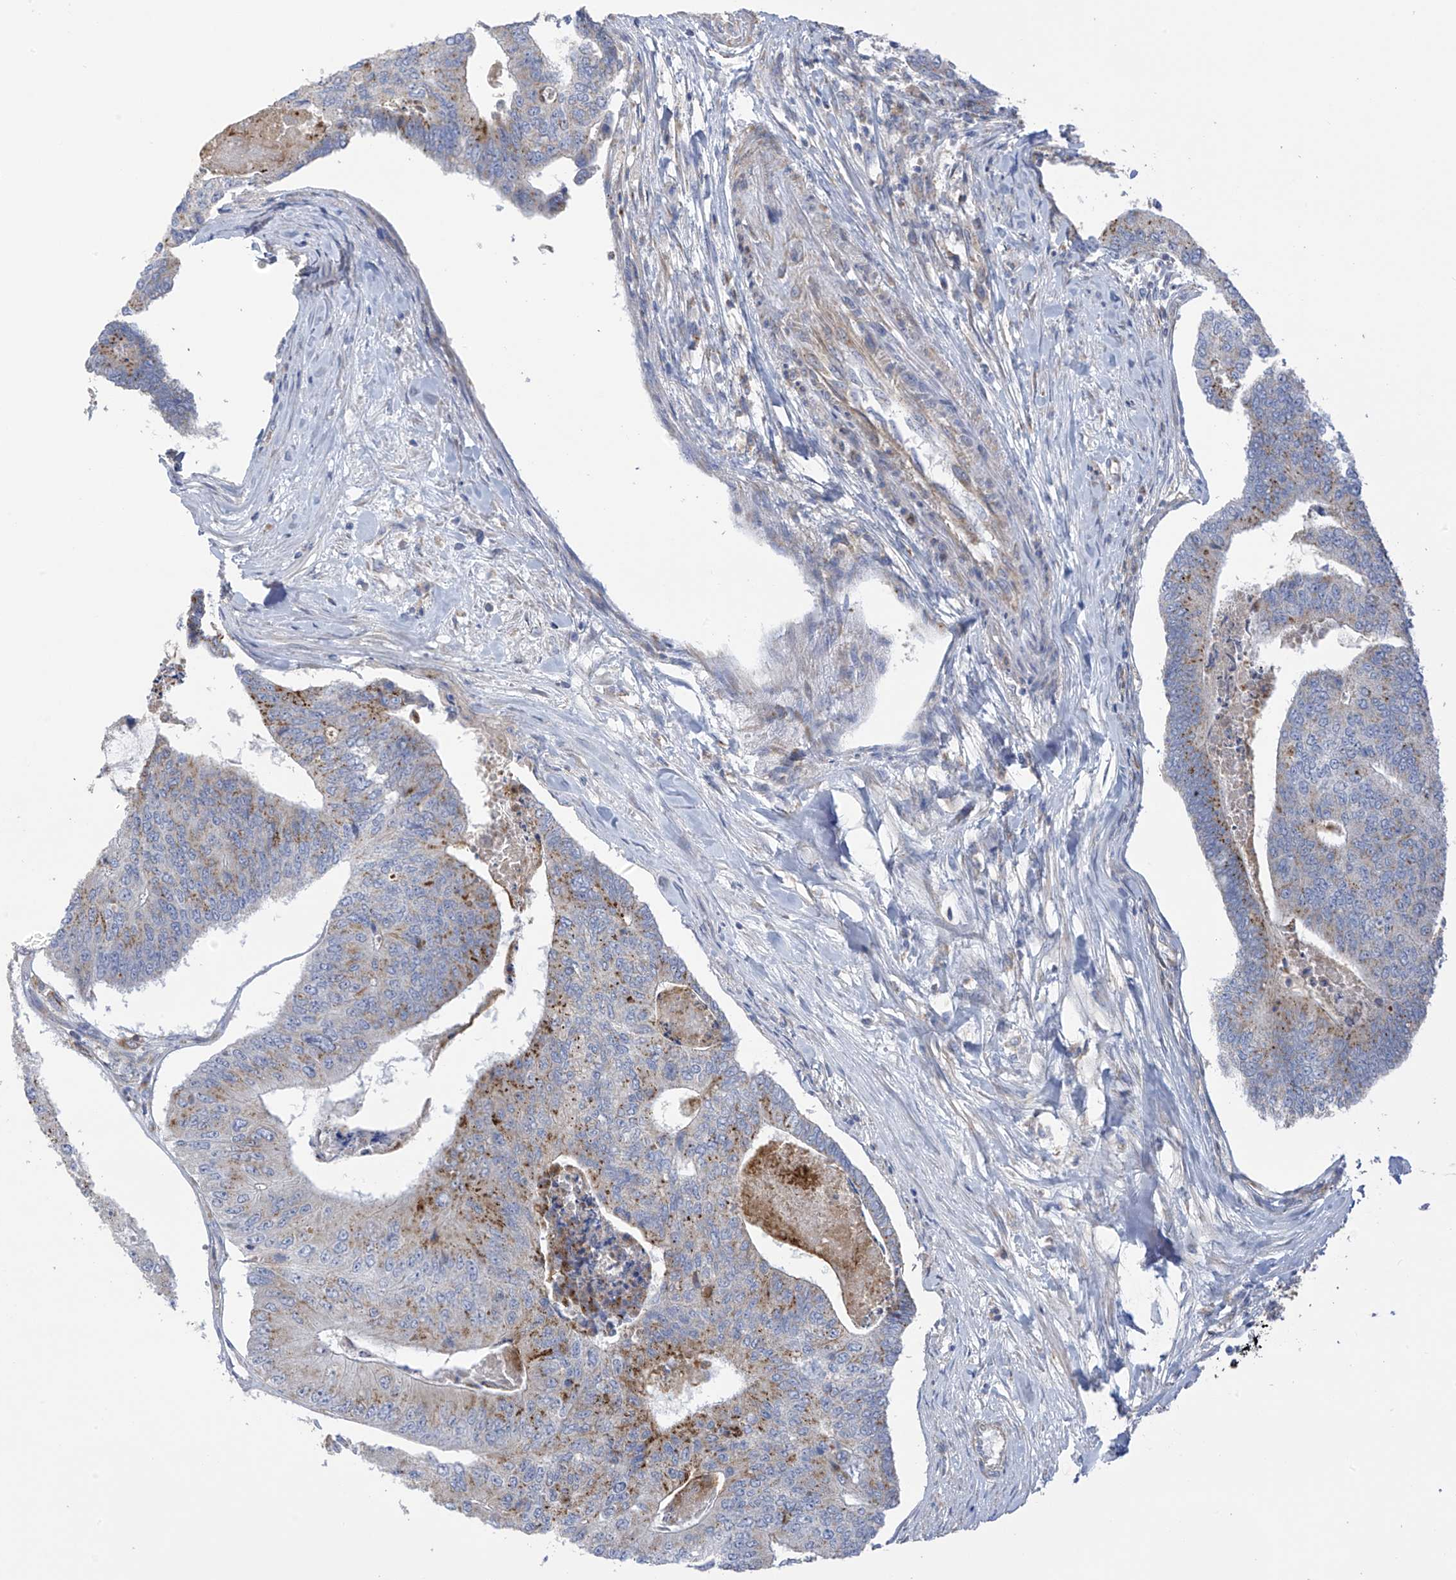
{"staining": {"intensity": "moderate", "quantity": "<25%", "location": "cytoplasmic/membranous"}, "tissue": "colorectal cancer", "cell_type": "Tumor cells", "image_type": "cancer", "snomed": [{"axis": "morphology", "description": "Adenocarcinoma, NOS"}, {"axis": "topography", "description": "Colon"}], "caption": "Colorectal adenocarcinoma was stained to show a protein in brown. There is low levels of moderate cytoplasmic/membranous staining in approximately <25% of tumor cells.", "gene": "ITM2B", "patient": {"sex": "female", "age": 67}}